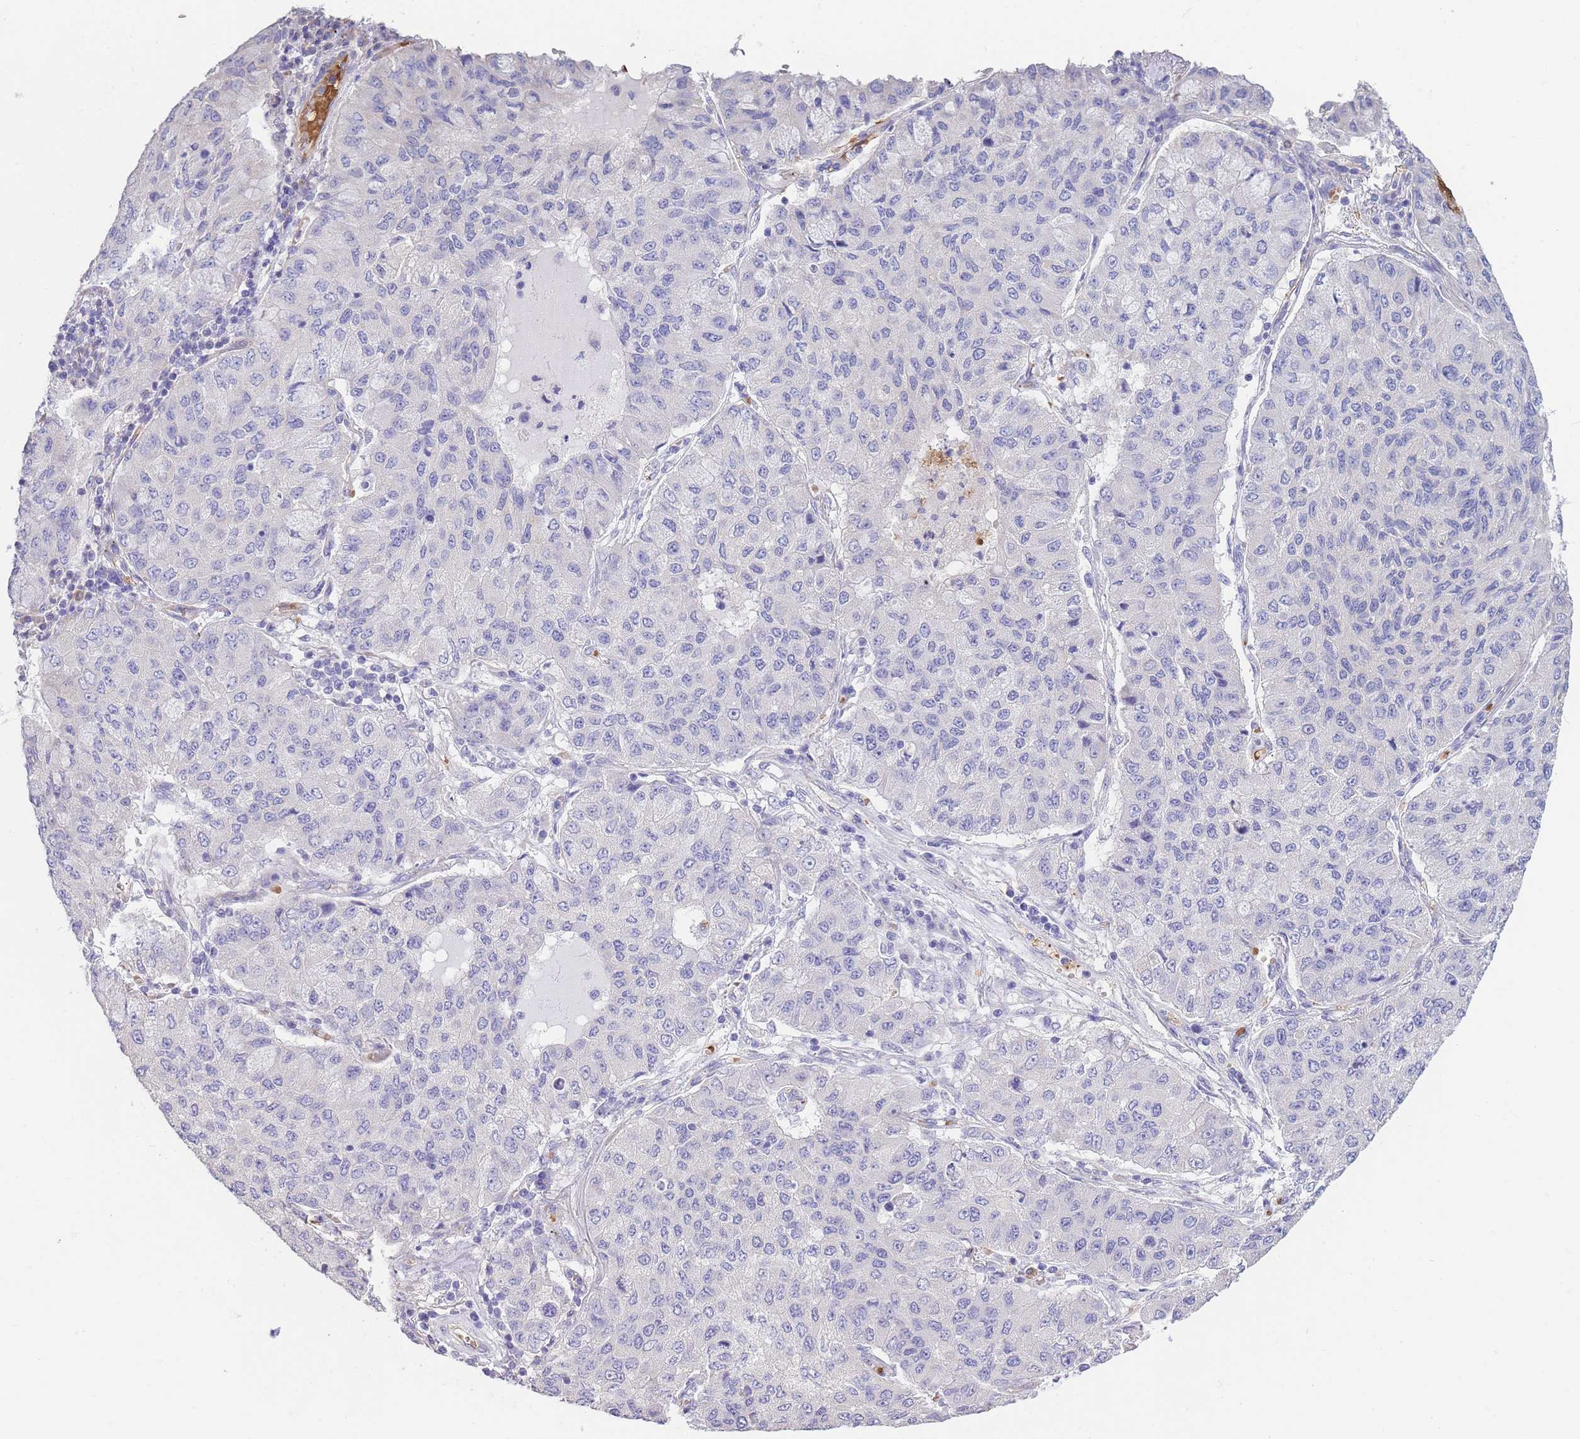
{"staining": {"intensity": "negative", "quantity": "none", "location": "none"}, "tissue": "lung cancer", "cell_type": "Tumor cells", "image_type": "cancer", "snomed": [{"axis": "morphology", "description": "Squamous cell carcinoma, NOS"}, {"axis": "topography", "description": "Lung"}], "caption": "The micrograph demonstrates no staining of tumor cells in lung cancer.", "gene": "ANKRD53", "patient": {"sex": "male", "age": 74}}